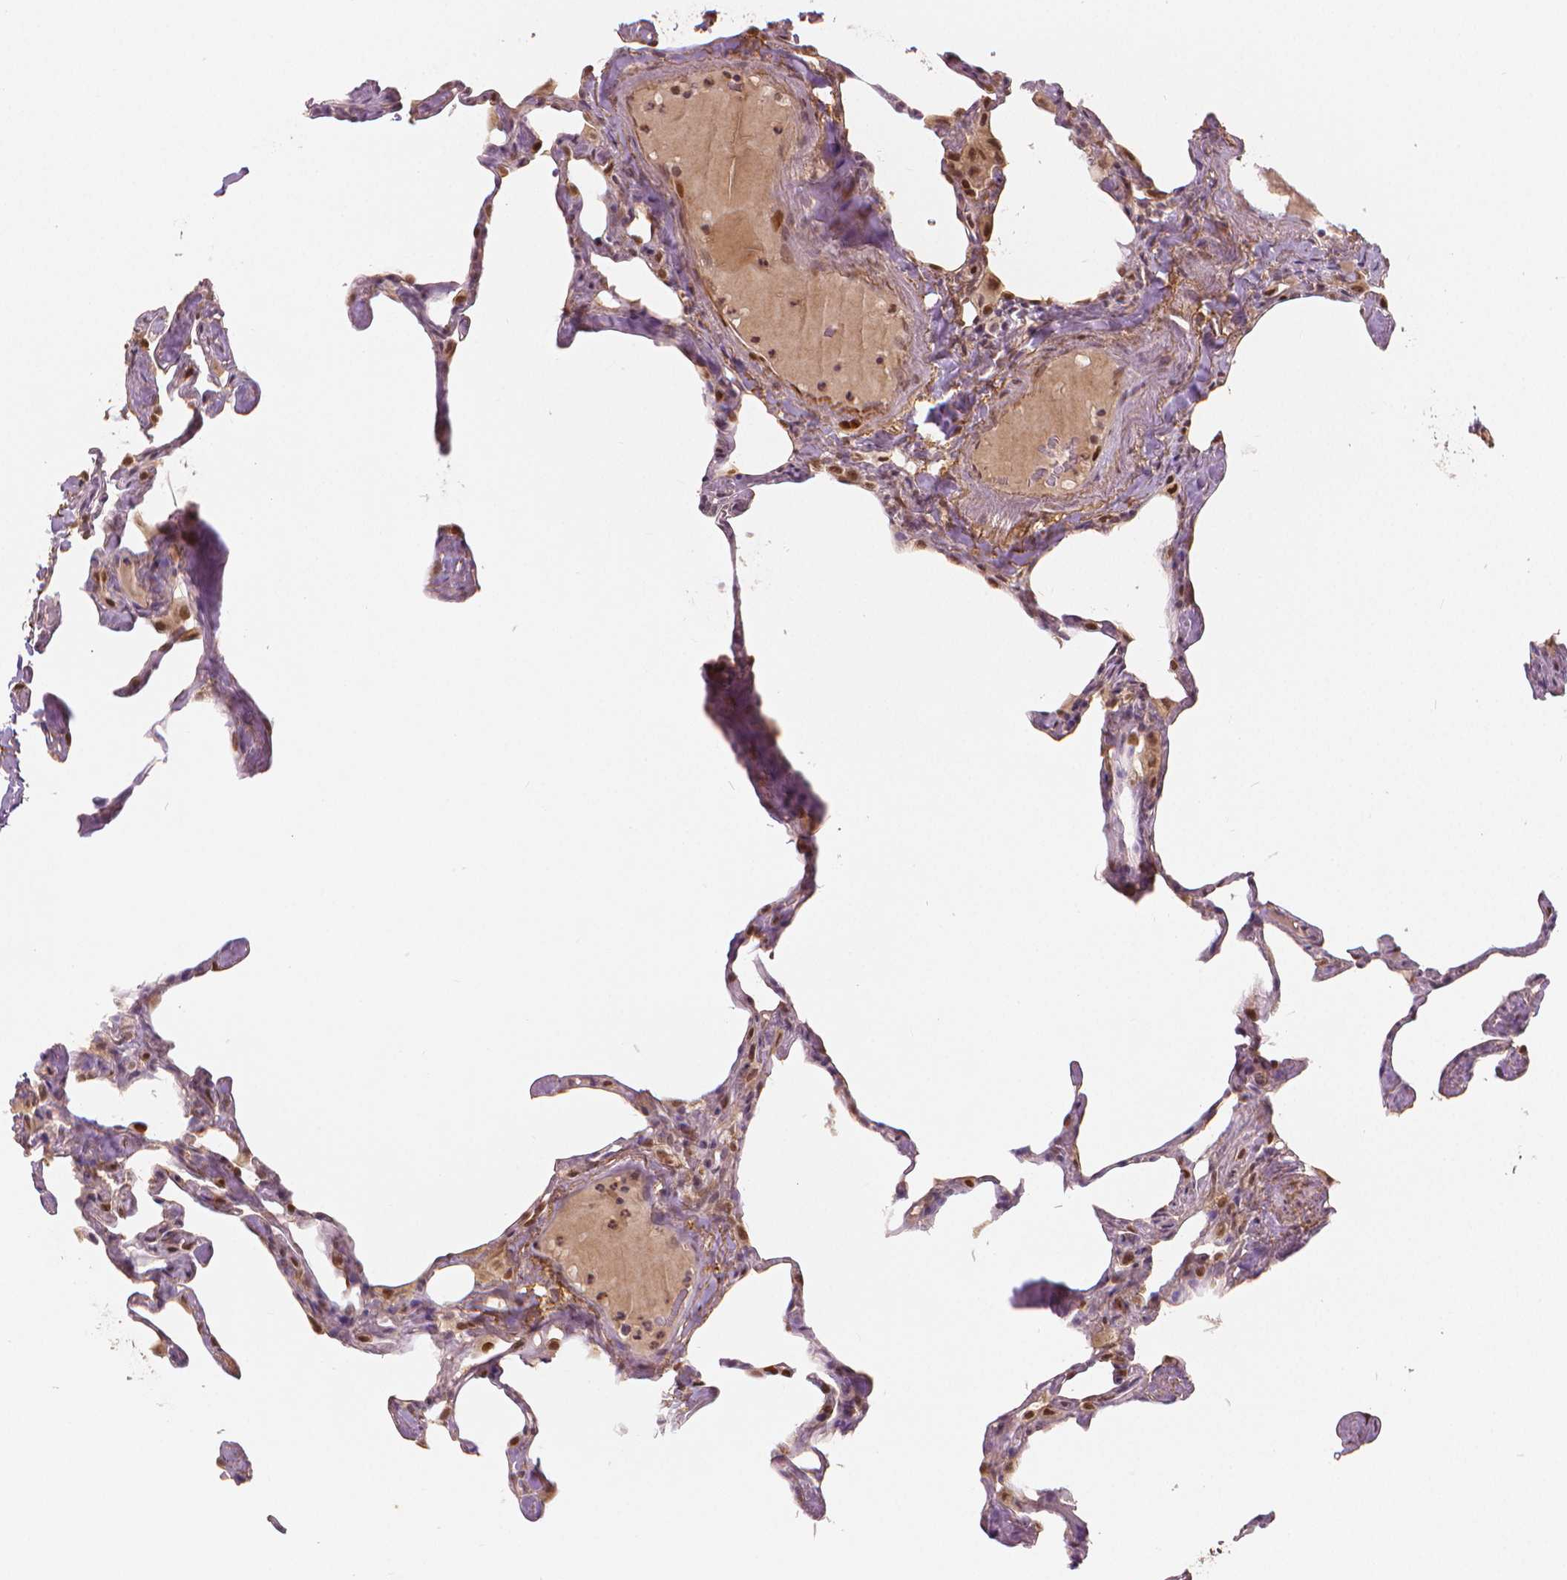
{"staining": {"intensity": "moderate", "quantity": "<25%", "location": "nuclear"}, "tissue": "lung", "cell_type": "Alveolar cells", "image_type": "normal", "snomed": [{"axis": "morphology", "description": "Normal tissue, NOS"}, {"axis": "topography", "description": "Lung"}], "caption": "Immunohistochemical staining of normal human lung shows <25% levels of moderate nuclear protein staining in about <25% of alveolar cells.", "gene": "NSD2", "patient": {"sex": "male", "age": 65}}